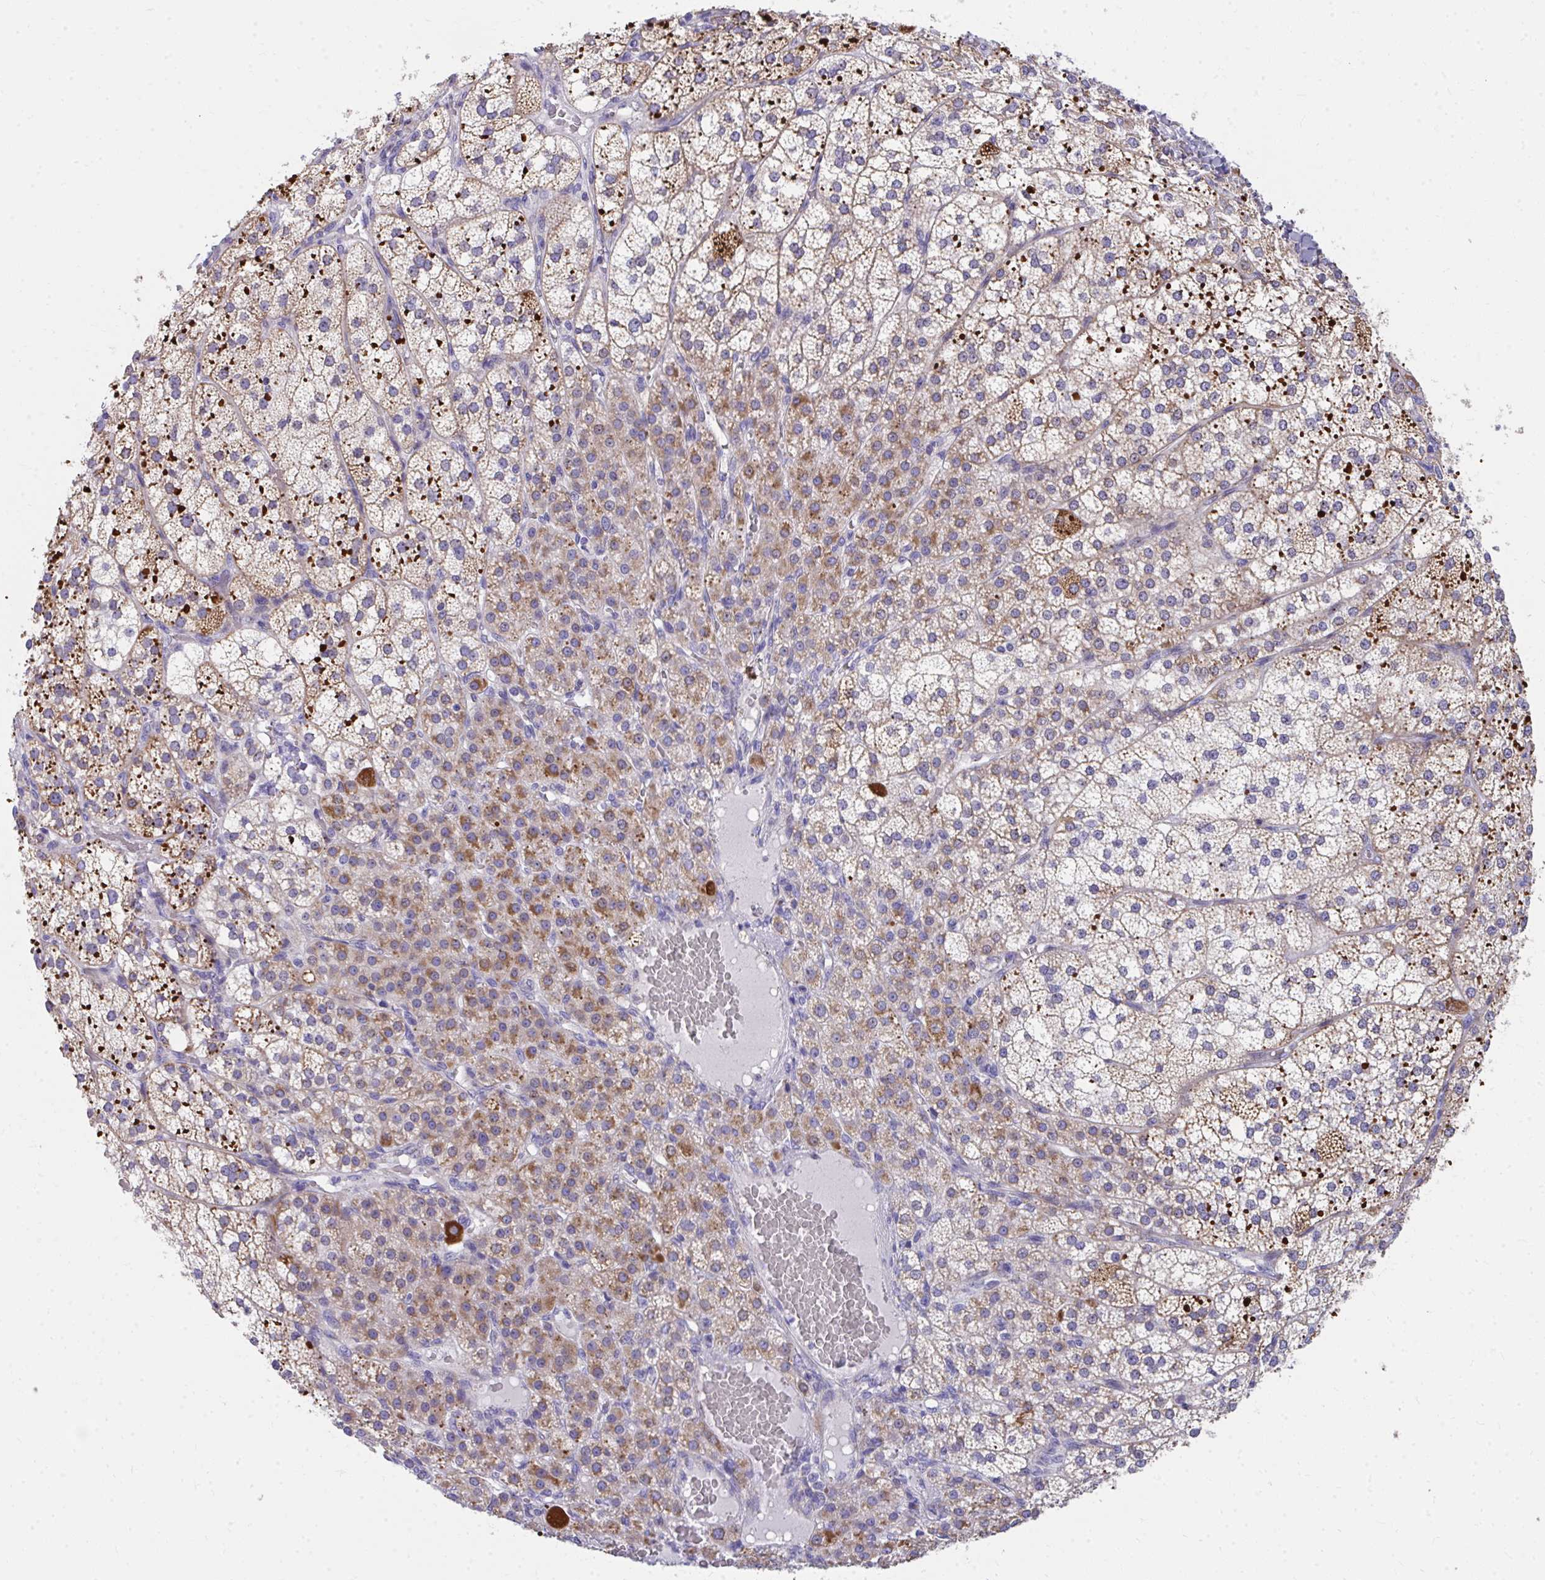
{"staining": {"intensity": "strong", "quantity": ">75%", "location": "cytoplasmic/membranous"}, "tissue": "adrenal gland", "cell_type": "Glandular cells", "image_type": "normal", "snomed": [{"axis": "morphology", "description": "Normal tissue, NOS"}, {"axis": "topography", "description": "Adrenal gland"}], "caption": "The histopathology image demonstrates immunohistochemical staining of unremarkable adrenal gland. There is strong cytoplasmic/membranous expression is appreciated in approximately >75% of glandular cells.", "gene": "IL37", "patient": {"sex": "female", "age": 60}}